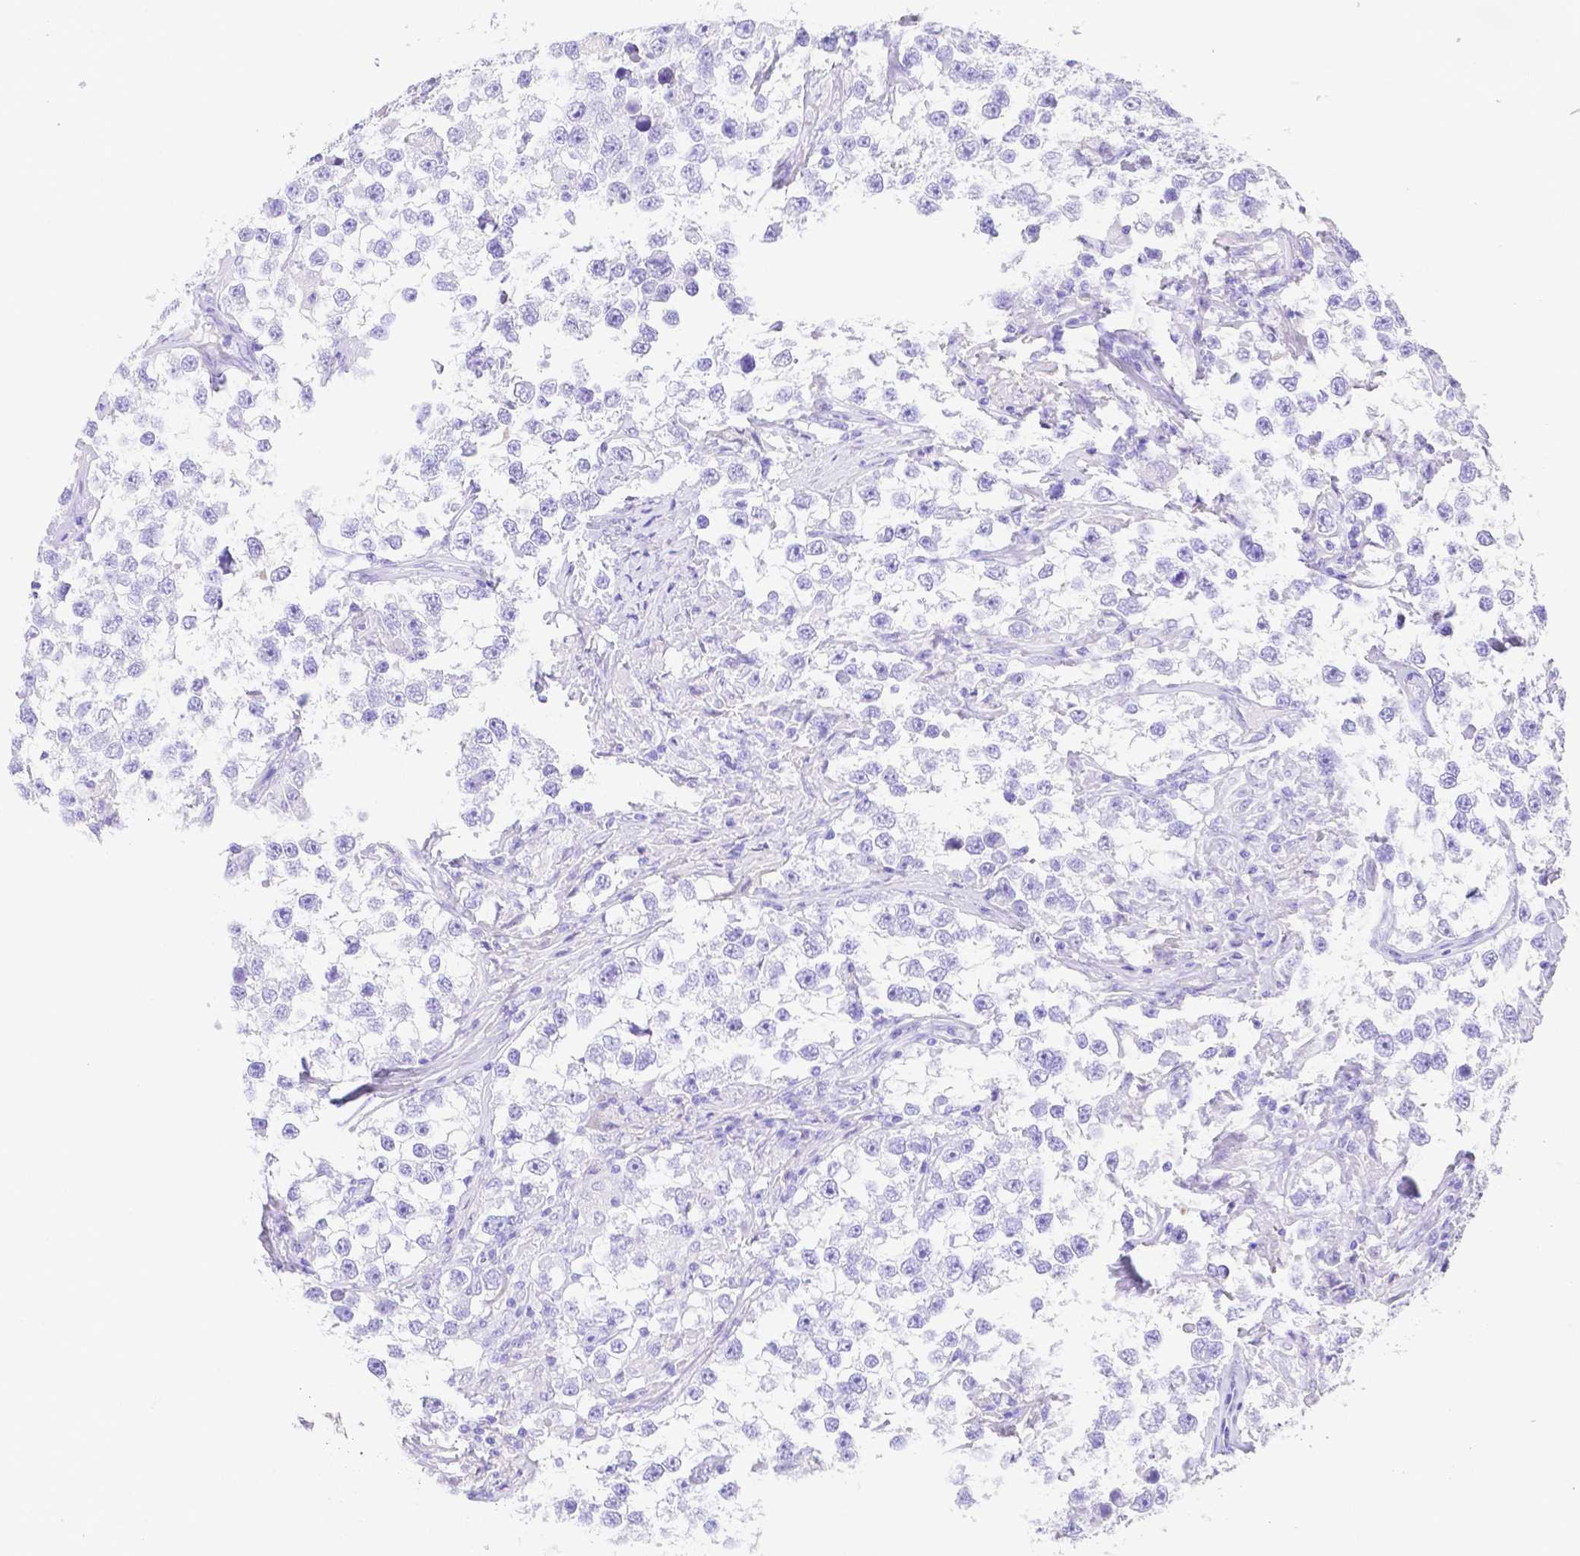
{"staining": {"intensity": "negative", "quantity": "none", "location": "none"}, "tissue": "testis cancer", "cell_type": "Tumor cells", "image_type": "cancer", "snomed": [{"axis": "morphology", "description": "Seminoma, NOS"}, {"axis": "topography", "description": "Testis"}], "caption": "Protein analysis of seminoma (testis) displays no significant positivity in tumor cells.", "gene": "SMR3A", "patient": {"sex": "male", "age": 46}}